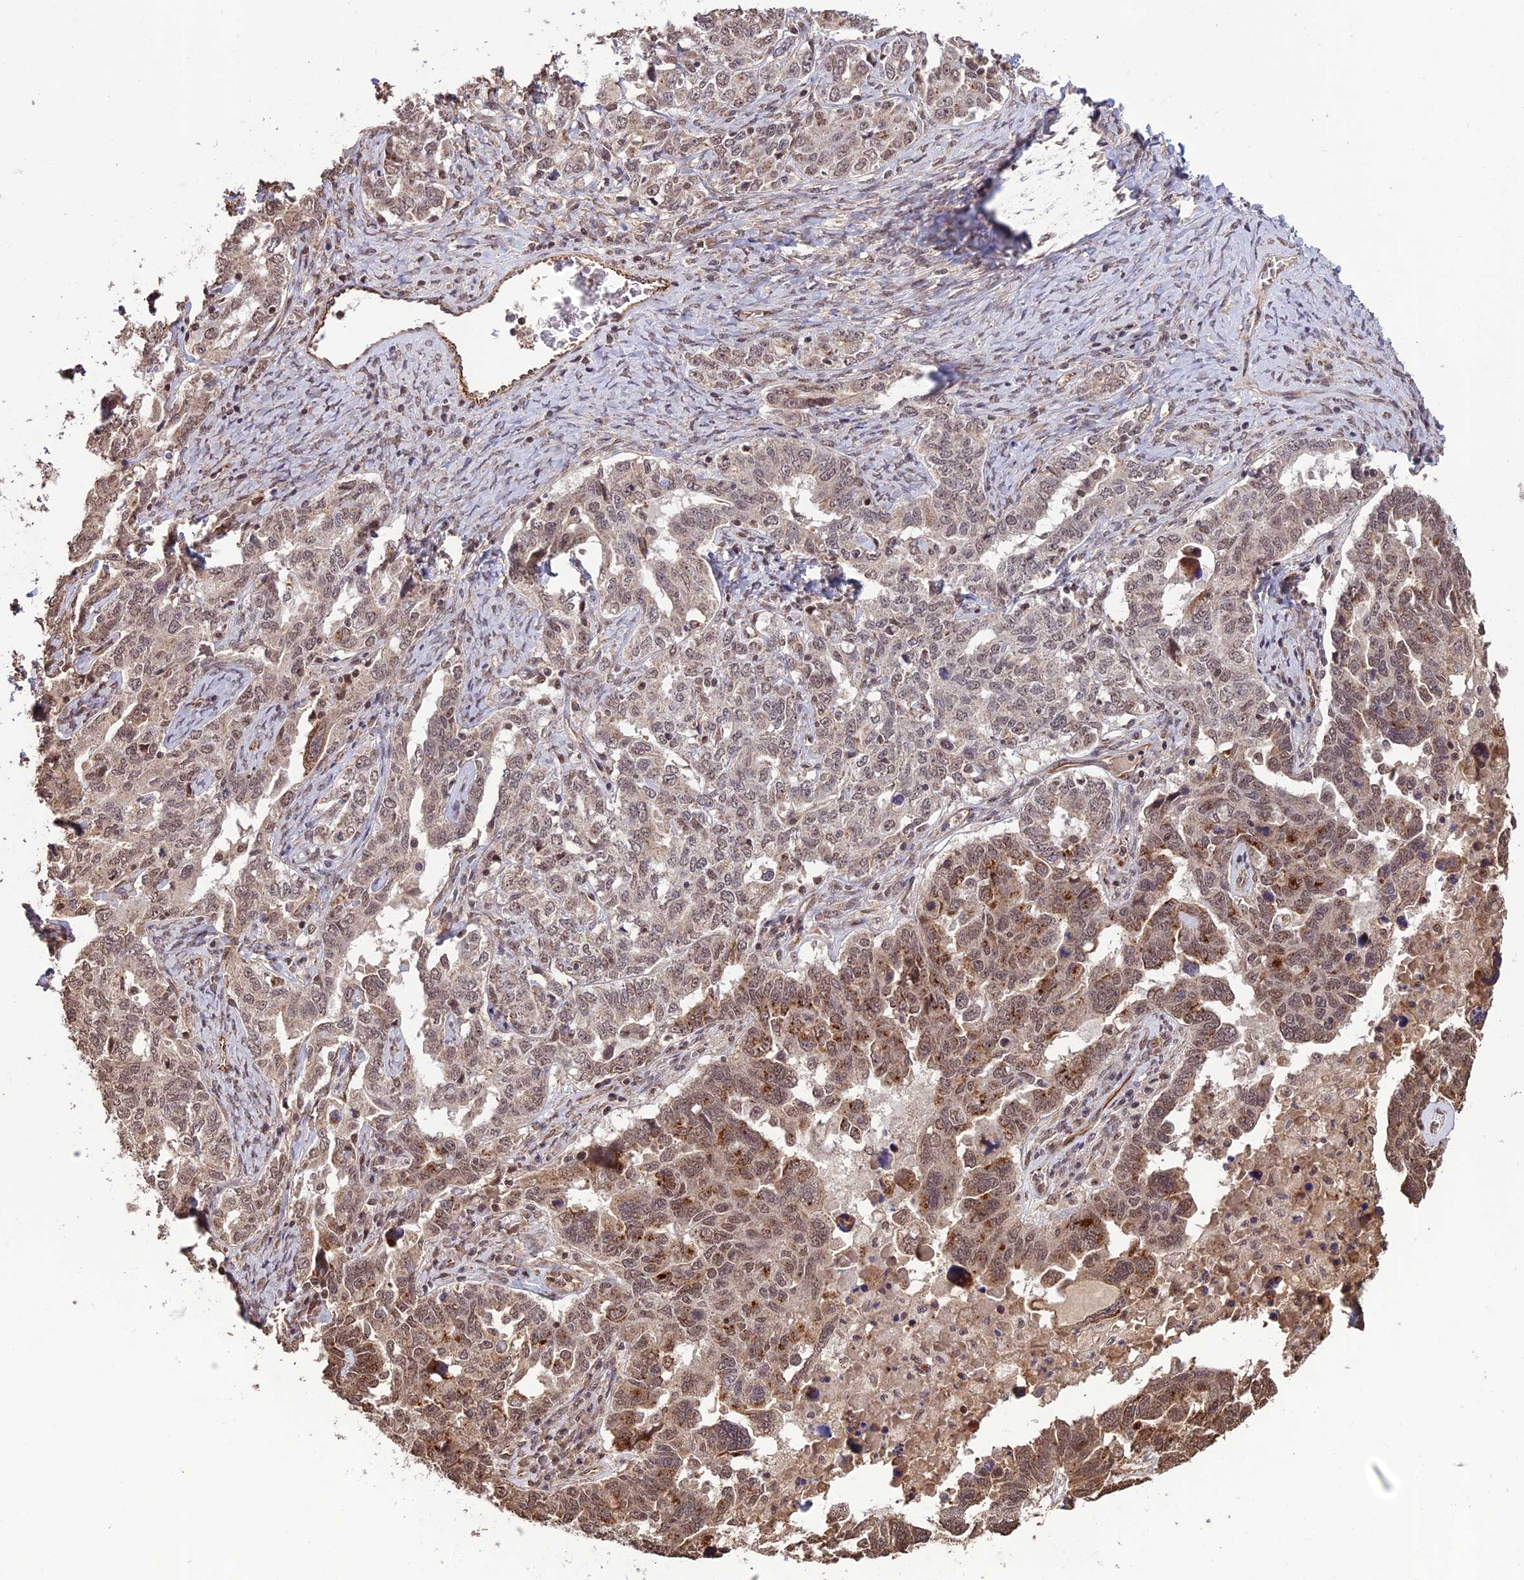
{"staining": {"intensity": "moderate", "quantity": "25%-75%", "location": "cytoplasmic/membranous,nuclear"}, "tissue": "ovarian cancer", "cell_type": "Tumor cells", "image_type": "cancer", "snomed": [{"axis": "morphology", "description": "Carcinoma, endometroid"}, {"axis": "topography", "description": "Ovary"}], "caption": "This is an image of immunohistochemistry staining of ovarian endometroid carcinoma, which shows moderate staining in the cytoplasmic/membranous and nuclear of tumor cells.", "gene": "CABIN1", "patient": {"sex": "female", "age": 62}}